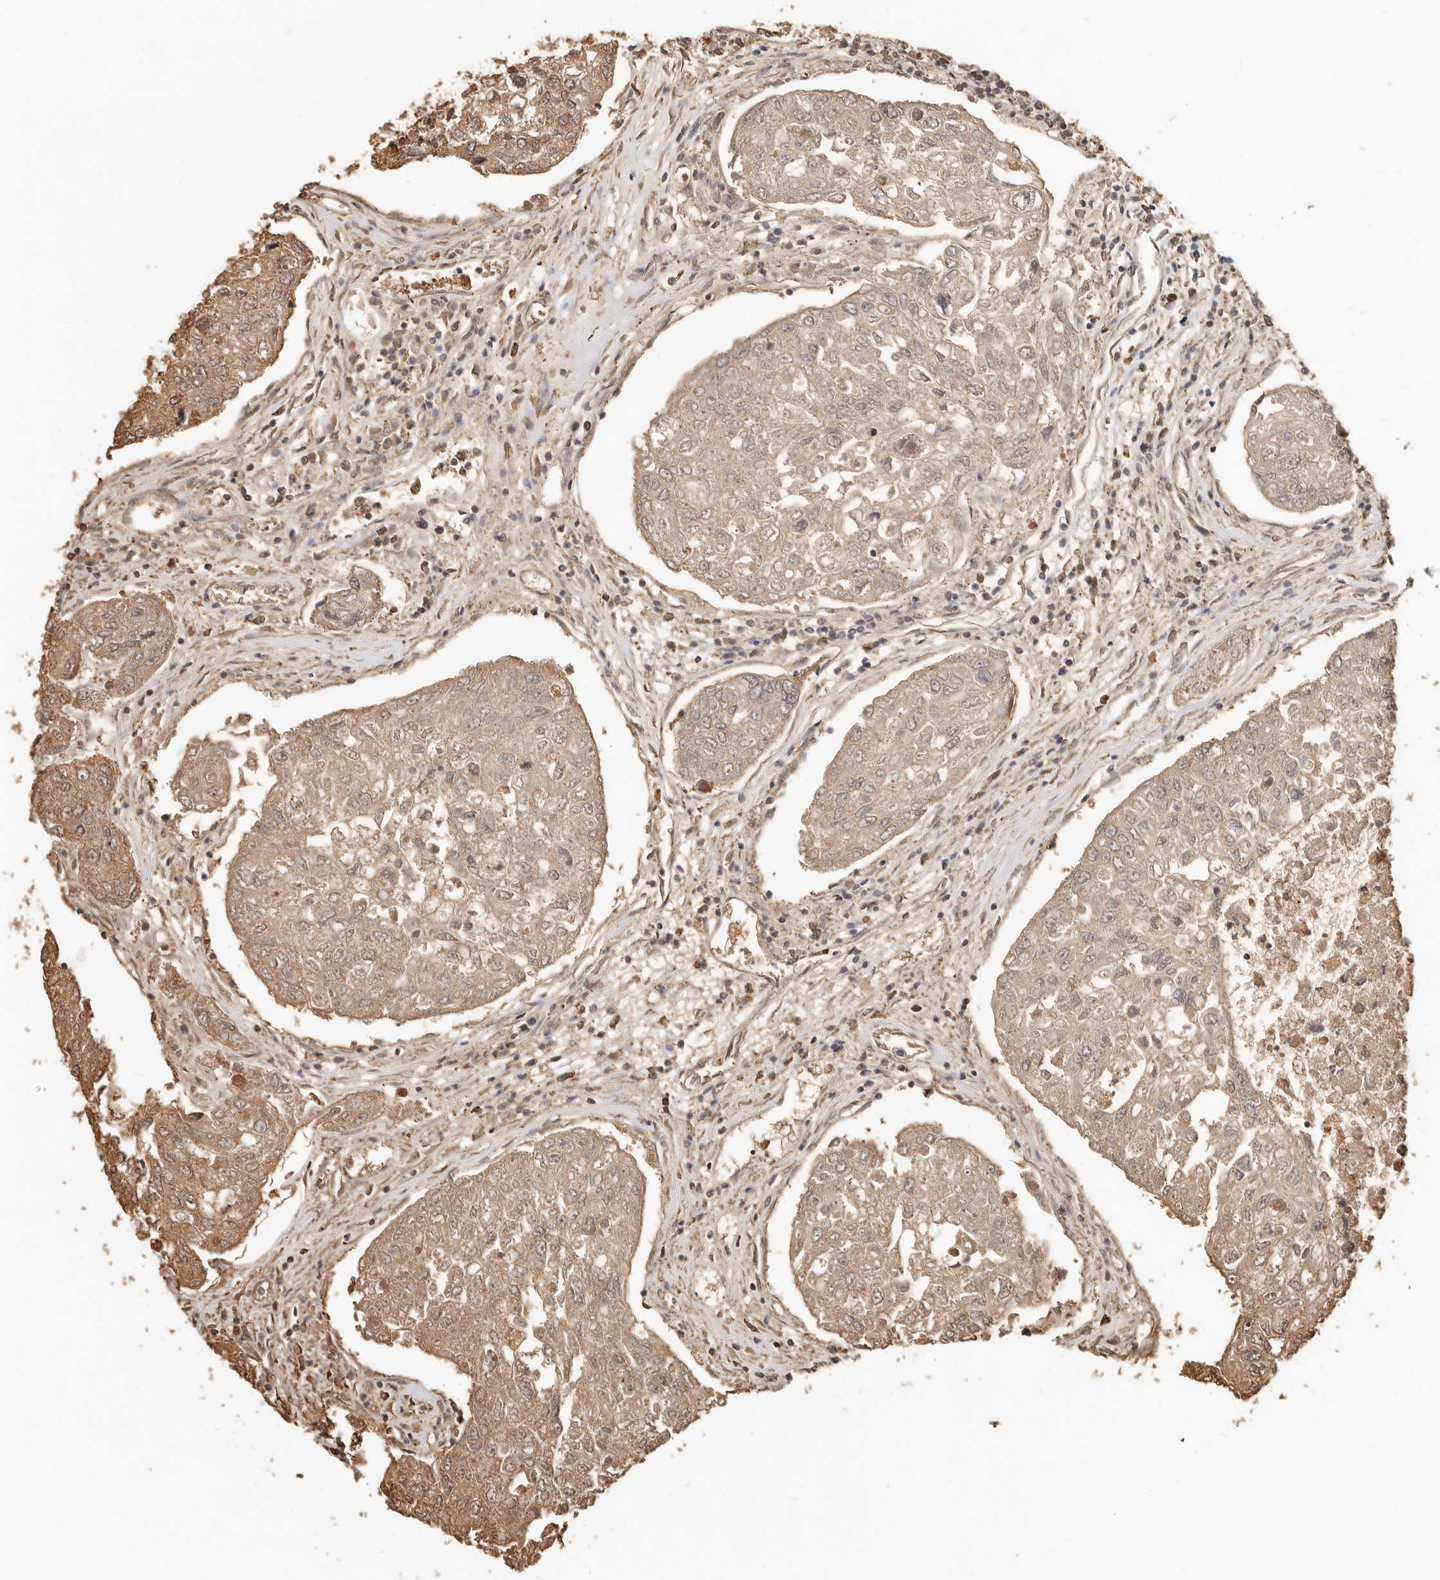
{"staining": {"intensity": "moderate", "quantity": ">75%", "location": "cytoplasmic/membranous,nuclear"}, "tissue": "urothelial cancer", "cell_type": "Tumor cells", "image_type": "cancer", "snomed": [{"axis": "morphology", "description": "Urothelial carcinoma, High grade"}, {"axis": "topography", "description": "Lymph node"}, {"axis": "topography", "description": "Urinary bladder"}], "caption": "Urothelial cancer was stained to show a protein in brown. There is medium levels of moderate cytoplasmic/membranous and nuclear expression in about >75% of tumor cells.", "gene": "ARHGEF10L", "patient": {"sex": "male", "age": 51}}